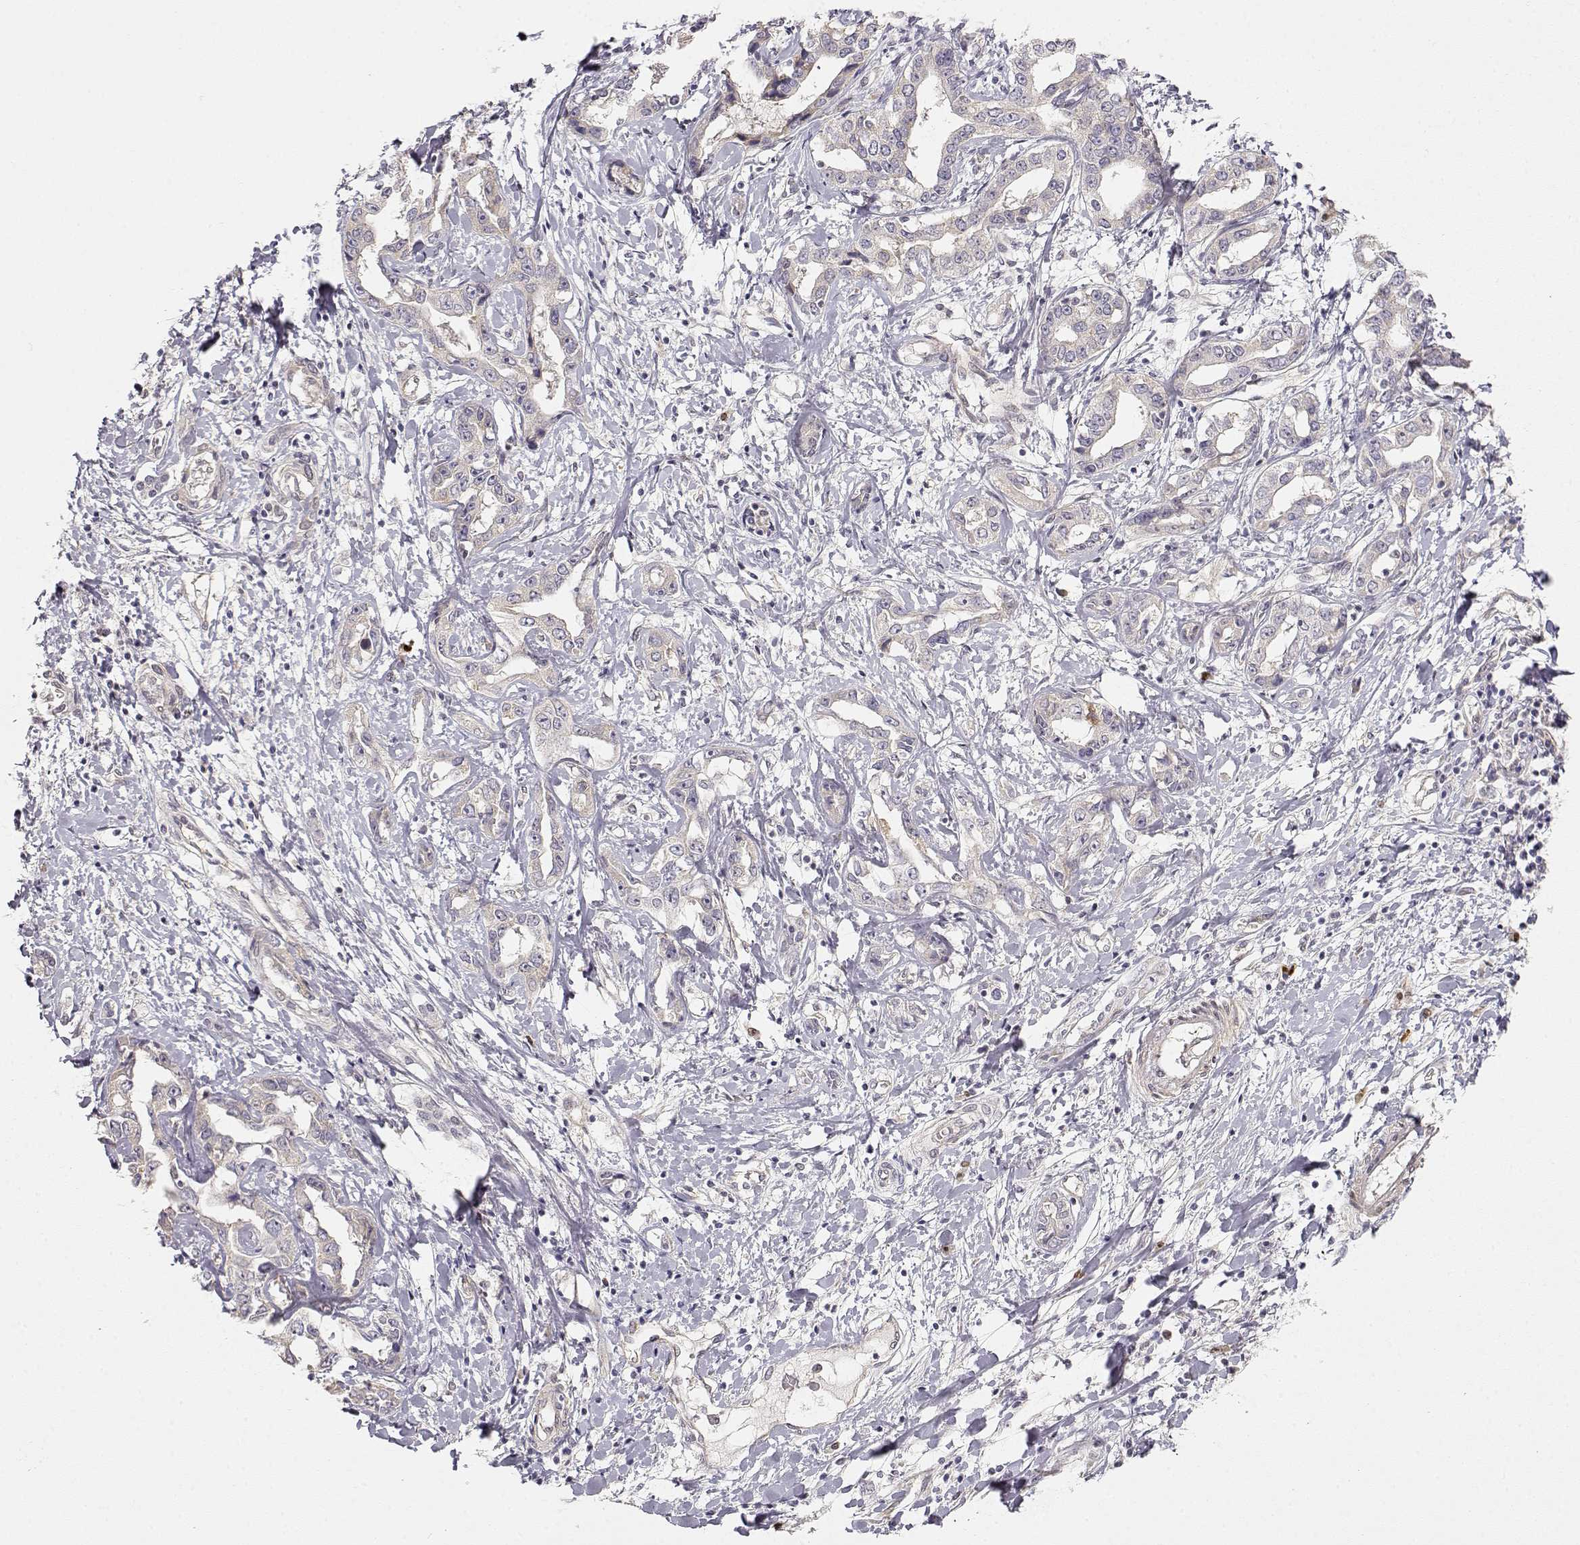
{"staining": {"intensity": "negative", "quantity": "none", "location": "none"}, "tissue": "liver cancer", "cell_type": "Tumor cells", "image_type": "cancer", "snomed": [{"axis": "morphology", "description": "Cholangiocarcinoma"}, {"axis": "topography", "description": "Liver"}], "caption": "Immunohistochemistry histopathology image of human cholangiocarcinoma (liver) stained for a protein (brown), which displays no expression in tumor cells.", "gene": "EAF2", "patient": {"sex": "male", "age": 59}}